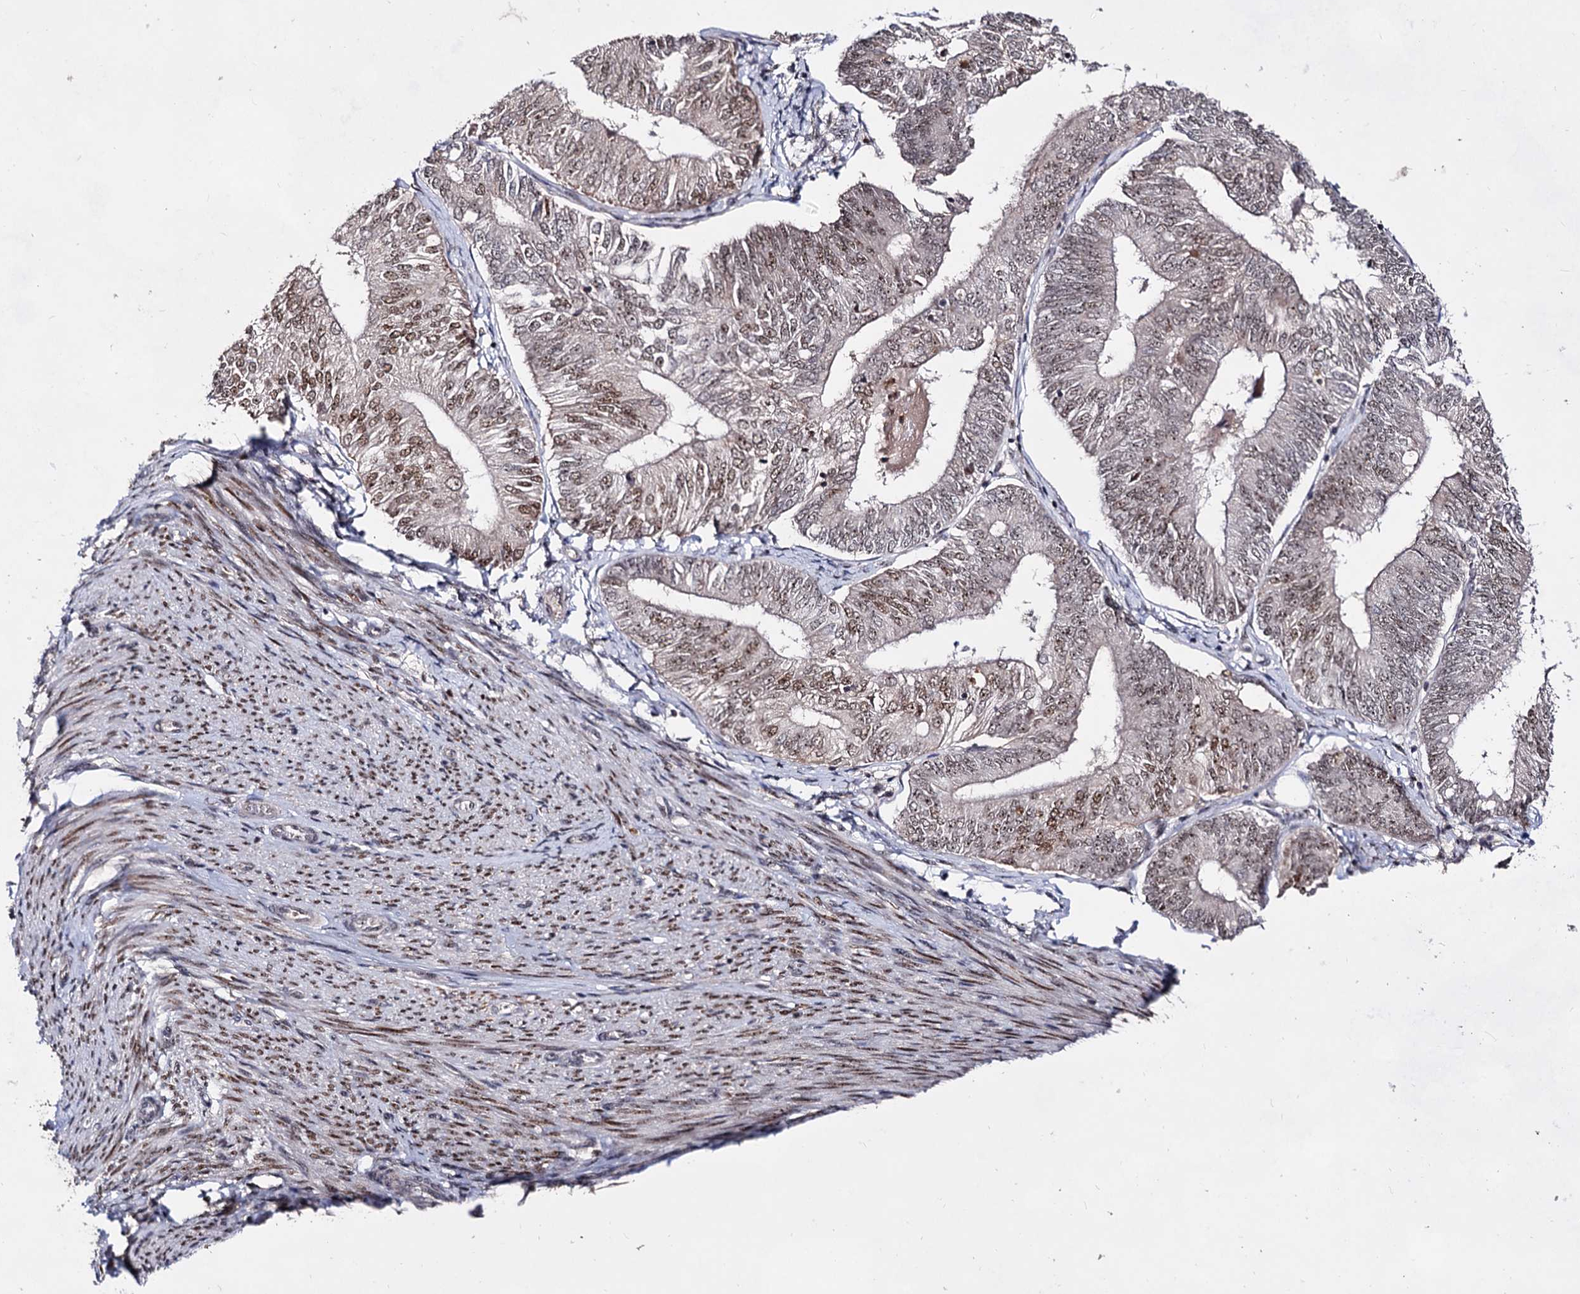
{"staining": {"intensity": "moderate", "quantity": "<25%", "location": "nuclear"}, "tissue": "endometrial cancer", "cell_type": "Tumor cells", "image_type": "cancer", "snomed": [{"axis": "morphology", "description": "Adenocarcinoma, NOS"}, {"axis": "topography", "description": "Endometrium"}], "caption": "Human endometrial cancer (adenocarcinoma) stained for a protein (brown) shows moderate nuclear positive staining in approximately <25% of tumor cells.", "gene": "EXOSC10", "patient": {"sex": "female", "age": 58}}